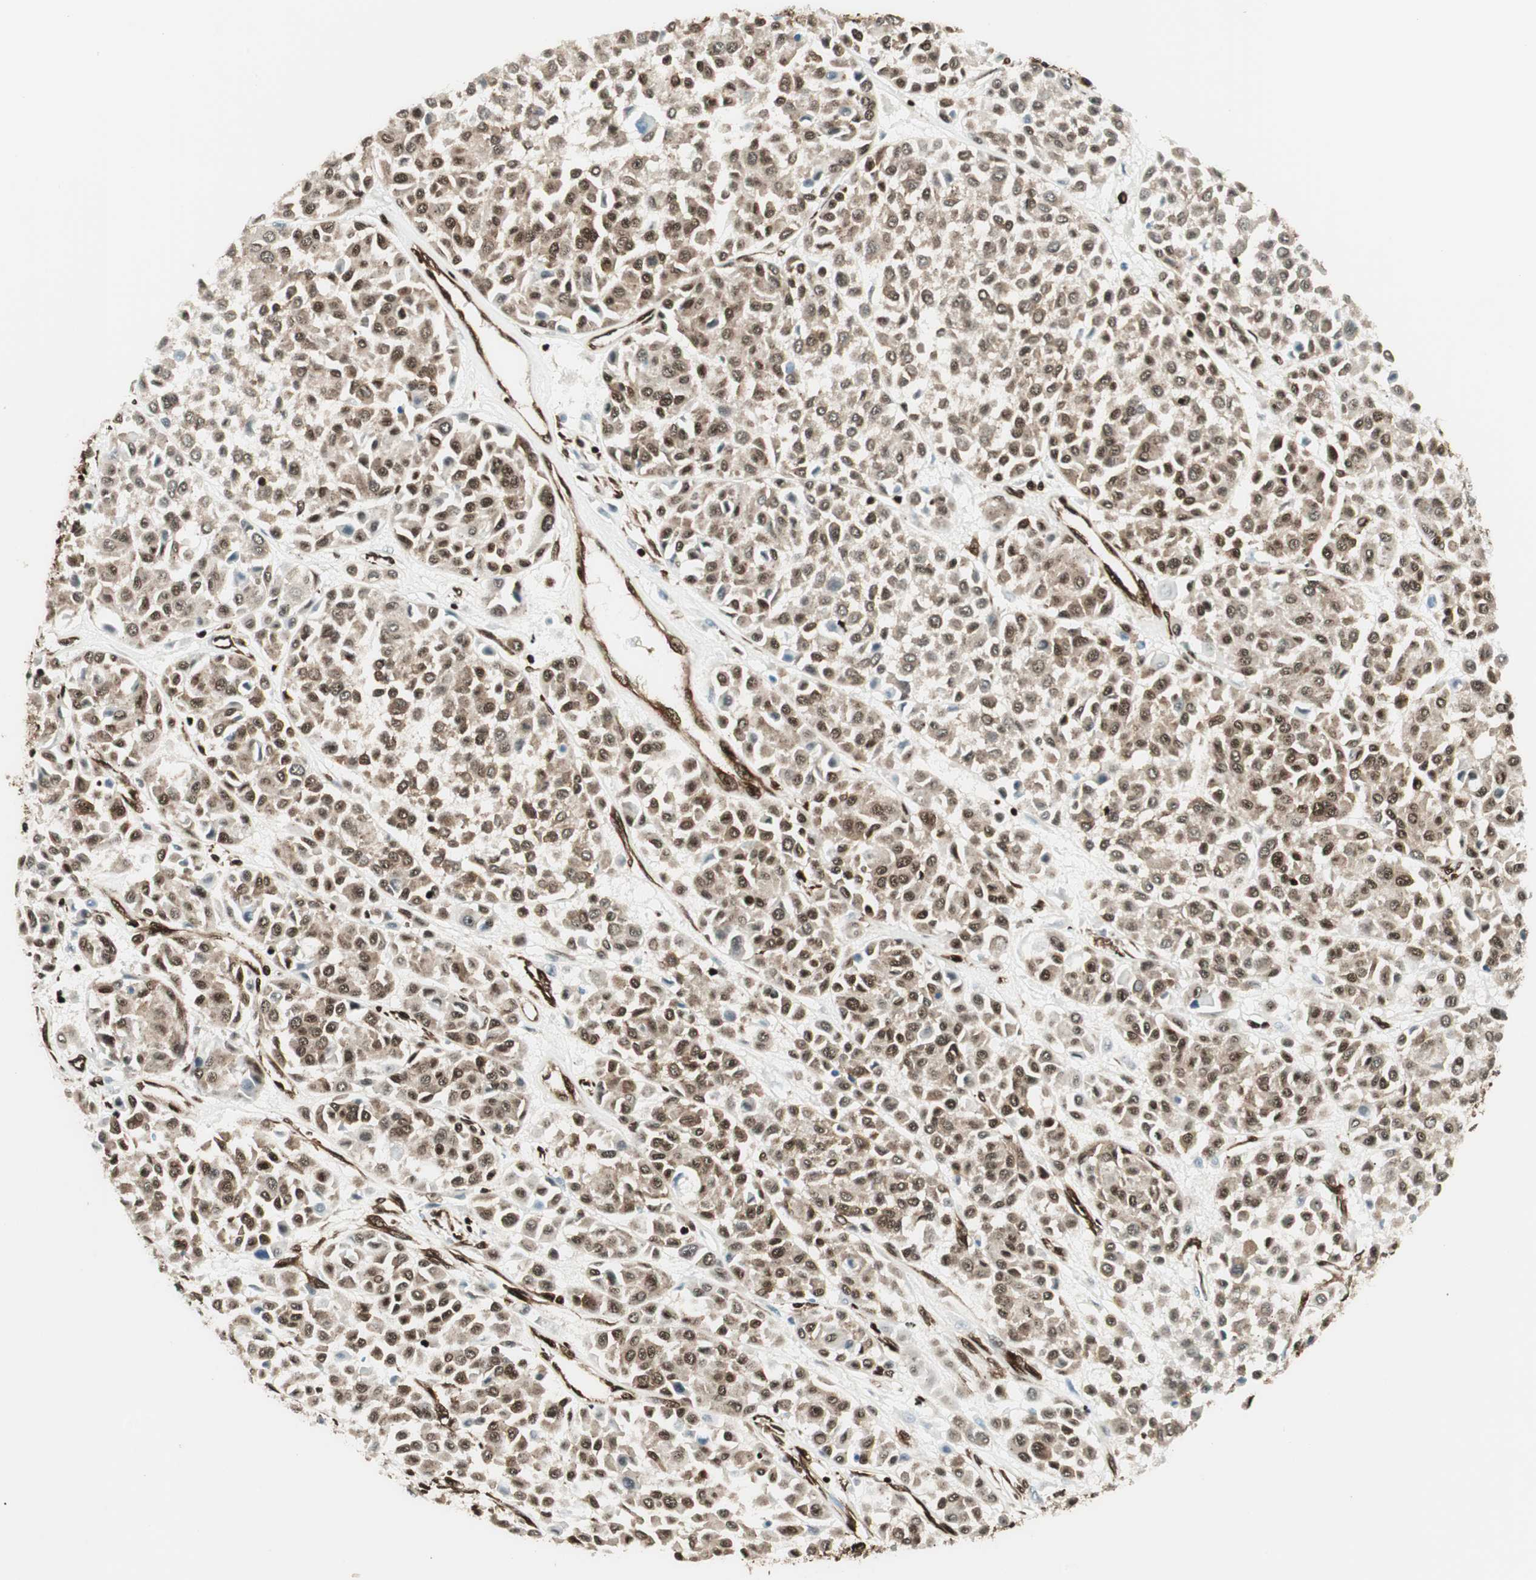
{"staining": {"intensity": "moderate", "quantity": "25%-75%", "location": "cytoplasmic/membranous,nuclear"}, "tissue": "melanoma", "cell_type": "Tumor cells", "image_type": "cancer", "snomed": [{"axis": "morphology", "description": "Malignant melanoma, Metastatic site"}, {"axis": "topography", "description": "Soft tissue"}], "caption": "IHC of malignant melanoma (metastatic site) reveals medium levels of moderate cytoplasmic/membranous and nuclear staining in approximately 25%-75% of tumor cells. The staining was performed using DAB (3,3'-diaminobenzidine) to visualize the protein expression in brown, while the nuclei were stained in blue with hematoxylin (Magnification: 20x).", "gene": "EWSR1", "patient": {"sex": "male", "age": 41}}